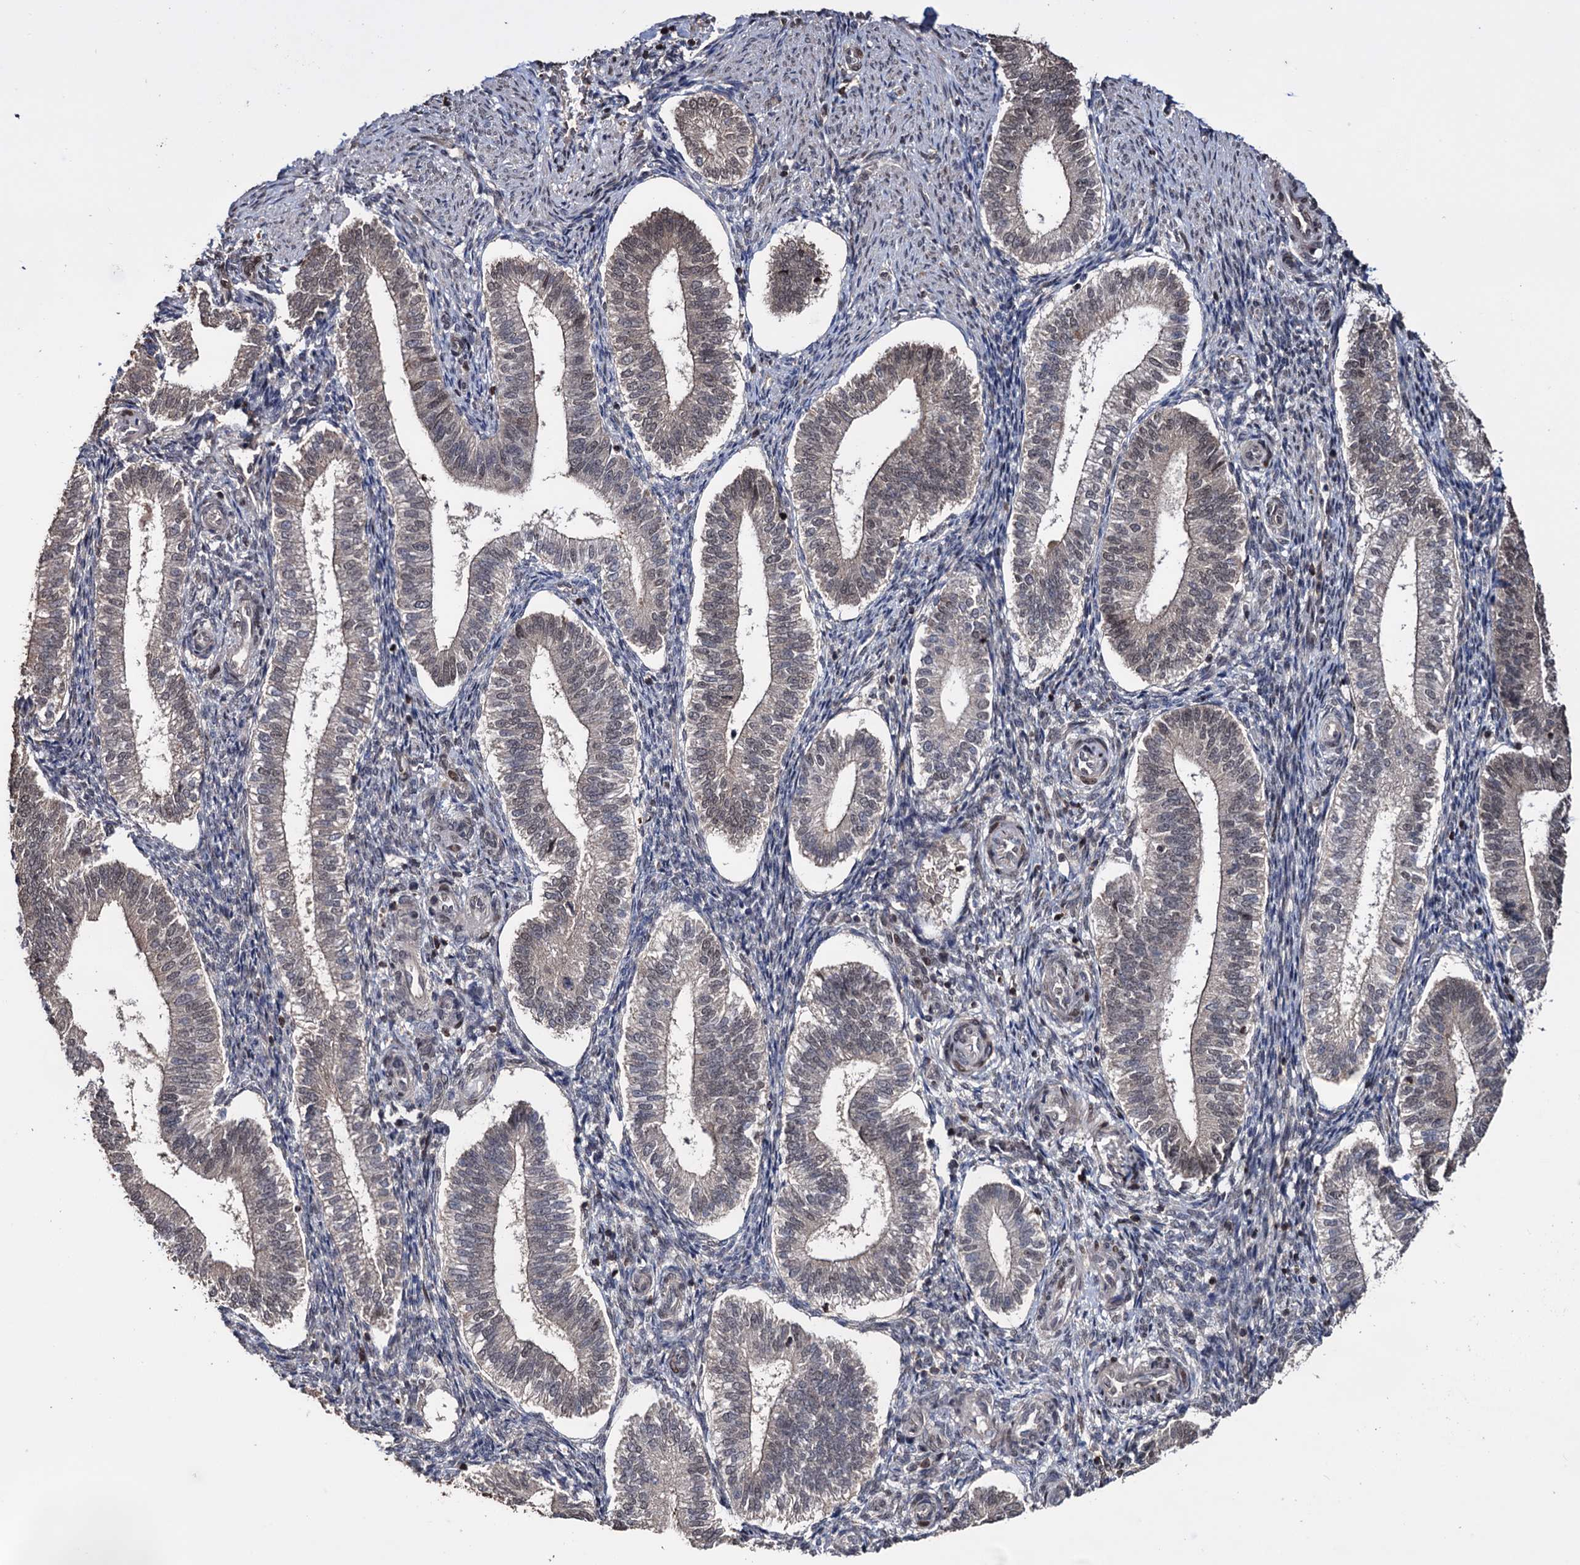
{"staining": {"intensity": "moderate", "quantity": "<25%", "location": "nuclear"}, "tissue": "endometrium", "cell_type": "Cells in endometrial stroma", "image_type": "normal", "snomed": [{"axis": "morphology", "description": "Normal tissue, NOS"}, {"axis": "topography", "description": "Endometrium"}], "caption": "Cells in endometrial stroma reveal low levels of moderate nuclear positivity in approximately <25% of cells in benign endometrium. The protein is shown in brown color, while the nuclei are stained blue.", "gene": "KLF5", "patient": {"sex": "female", "age": 25}}